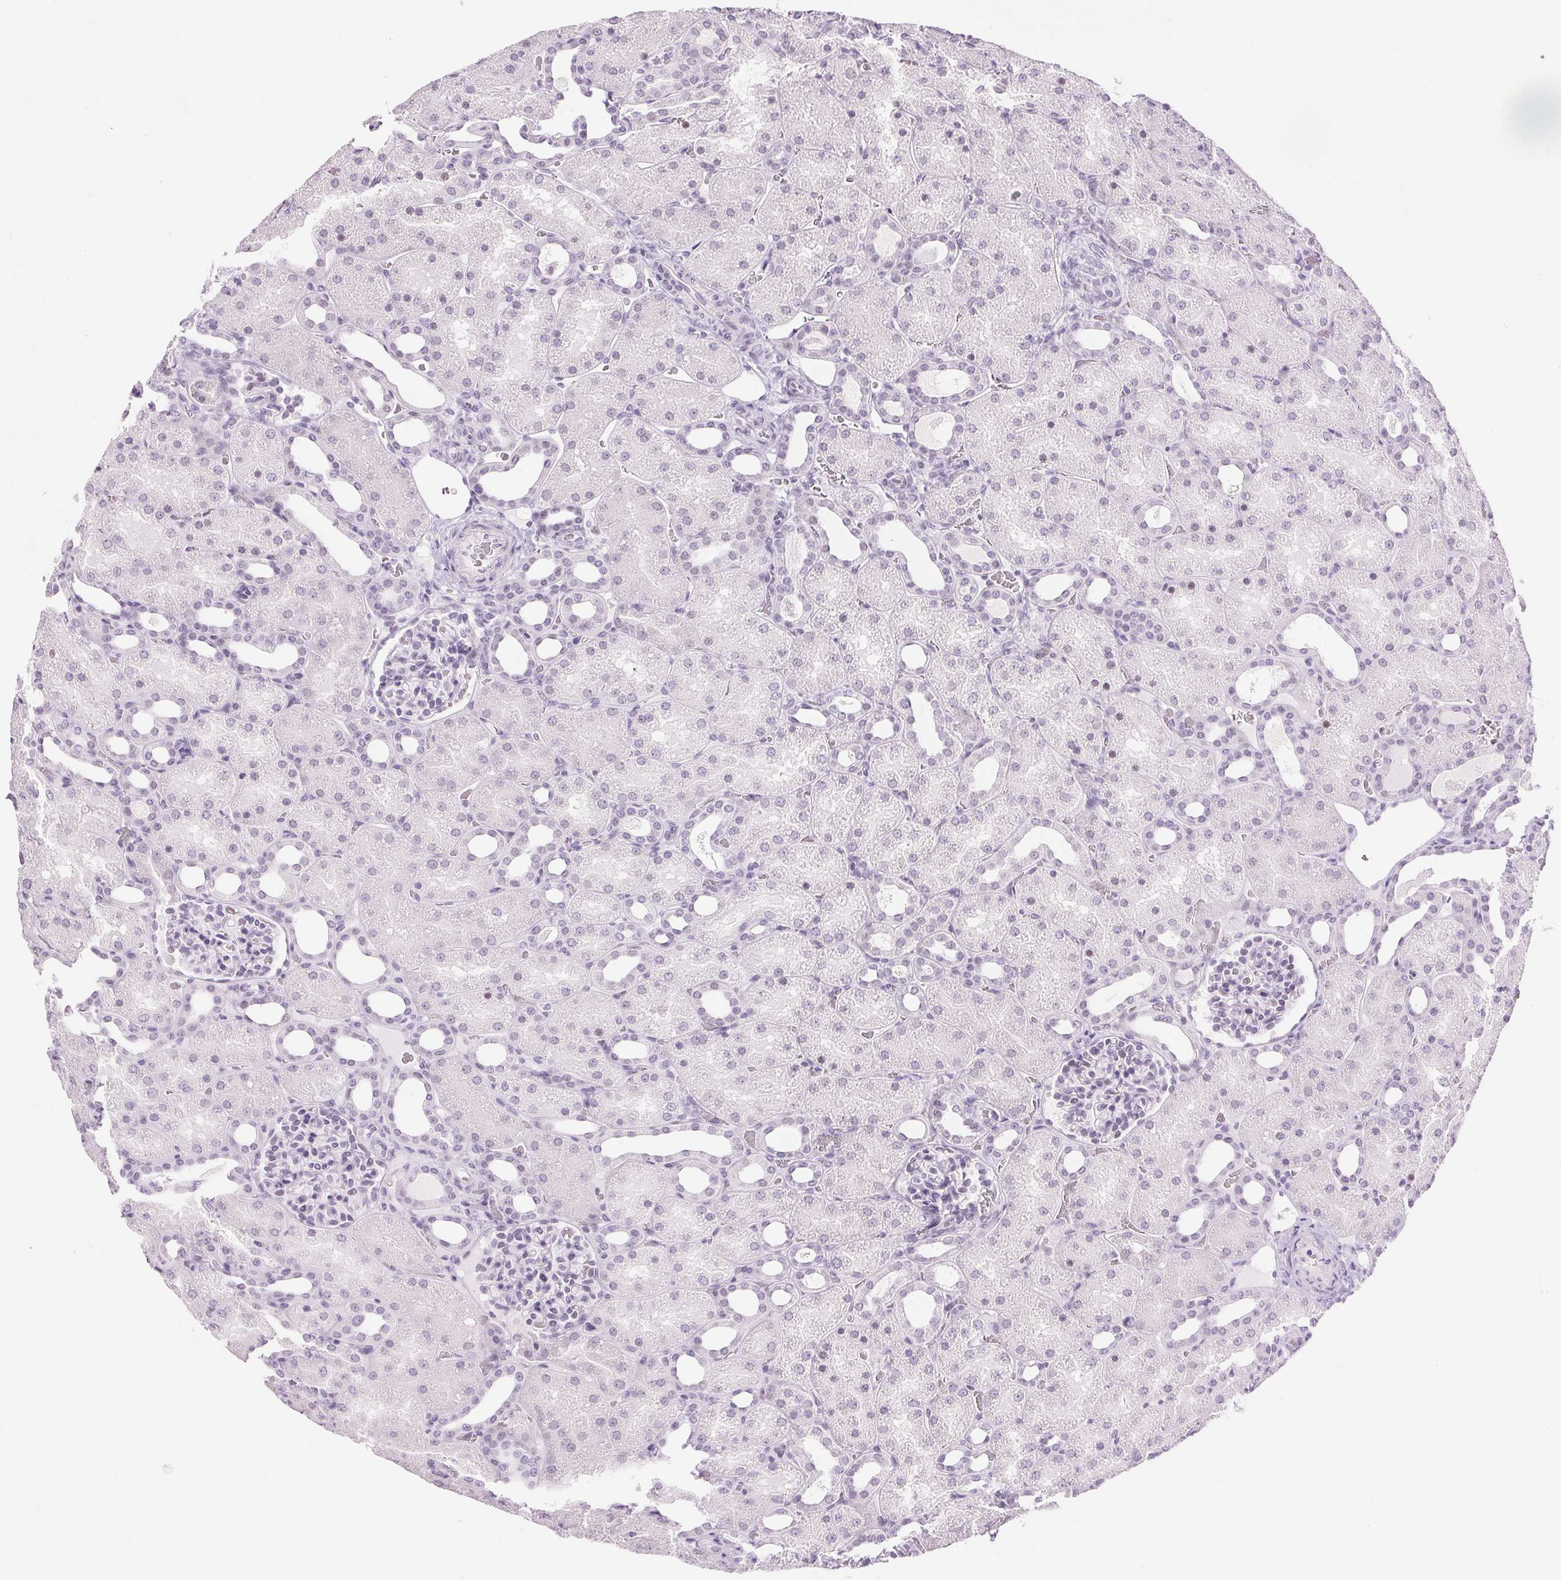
{"staining": {"intensity": "negative", "quantity": "none", "location": "none"}, "tissue": "kidney", "cell_type": "Cells in glomeruli", "image_type": "normal", "snomed": [{"axis": "morphology", "description": "Normal tissue, NOS"}, {"axis": "topography", "description": "Kidney"}], "caption": "Kidney stained for a protein using IHC displays no expression cells in glomeruli.", "gene": "BEND2", "patient": {"sex": "male", "age": 2}}